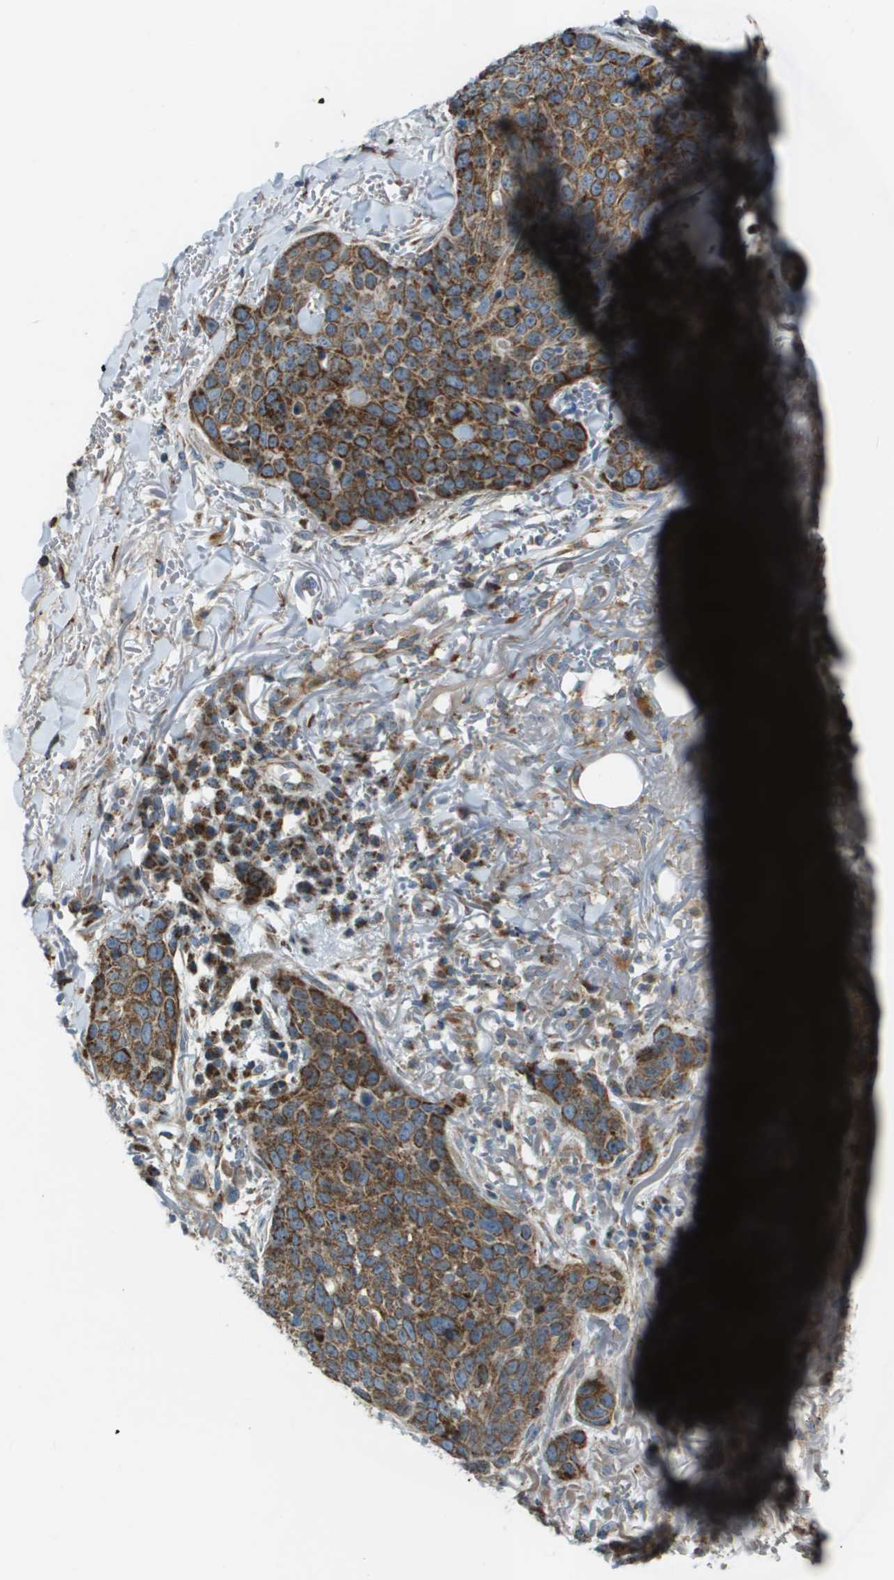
{"staining": {"intensity": "moderate", "quantity": ">75%", "location": "cytoplasmic/membranous"}, "tissue": "skin cancer", "cell_type": "Tumor cells", "image_type": "cancer", "snomed": [{"axis": "morphology", "description": "Squamous cell carcinoma in situ, NOS"}, {"axis": "morphology", "description": "Squamous cell carcinoma, NOS"}, {"axis": "topography", "description": "Skin"}], "caption": "The histopathology image displays immunohistochemical staining of skin squamous cell carcinoma in situ. There is moderate cytoplasmic/membranous expression is seen in about >75% of tumor cells.", "gene": "MGAT3", "patient": {"sex": "male", "age": 93}}